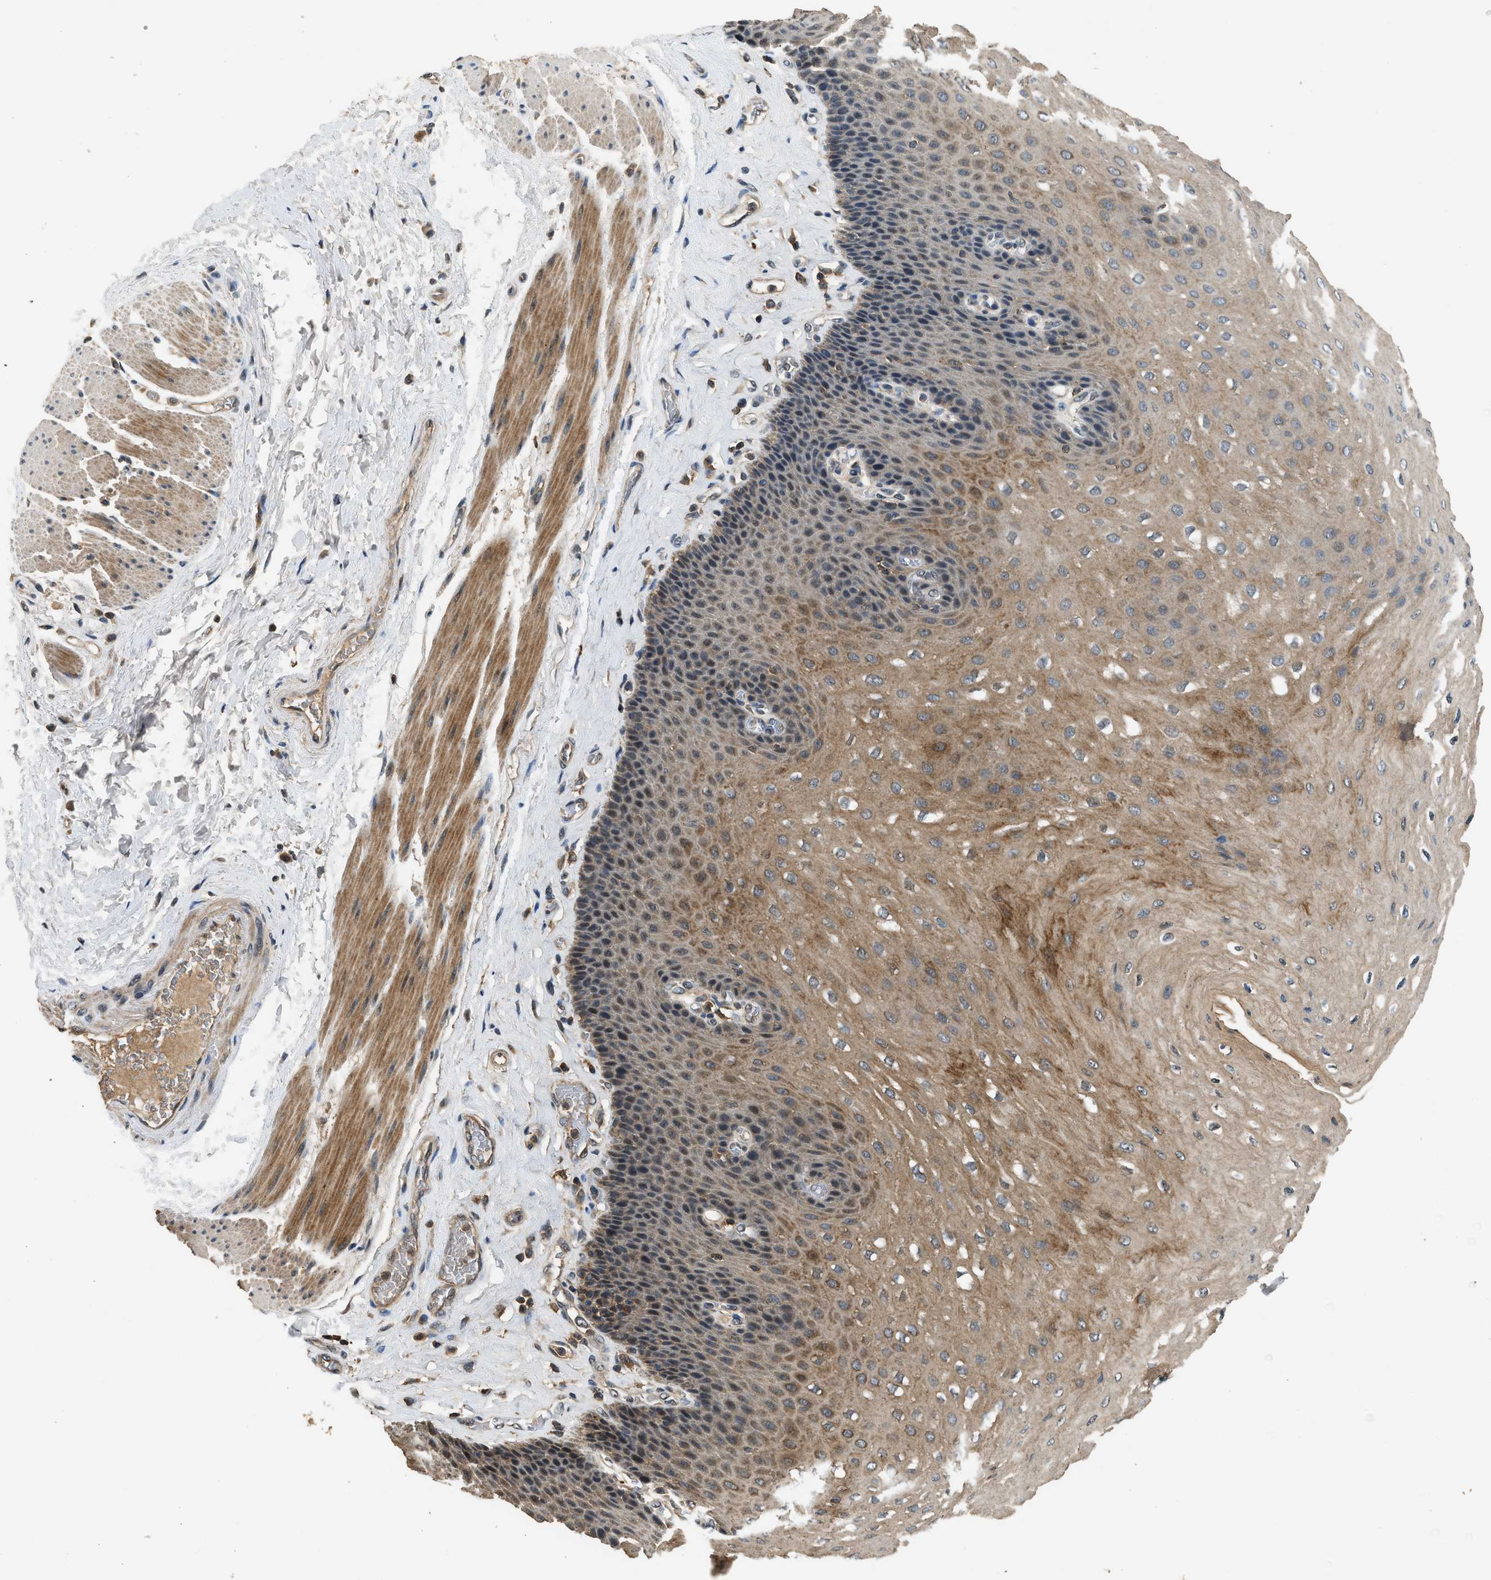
{"staining": {"intensity": "moderate", "quantity": ">75%", "location": "cytoplasmic/membranous"}, "tissue": "esophagus", "cell_type": "Squamous epithelial cells", "image_type": "normal", "snomed": [{"axis": "morphology", "description": "Normal tissue, NOS"}, {"axis": "topography", "description": "Esophagus"}], "caption": "About >75% of squamous epithelial cells in unremarkable human esophagus exhibit moderate cytoplasmic/membranous protein positivity as visualized by brown immunohistochemical staining.", "gene": "SLC15A4", "patient": {"sex": "female", "age": 72}}